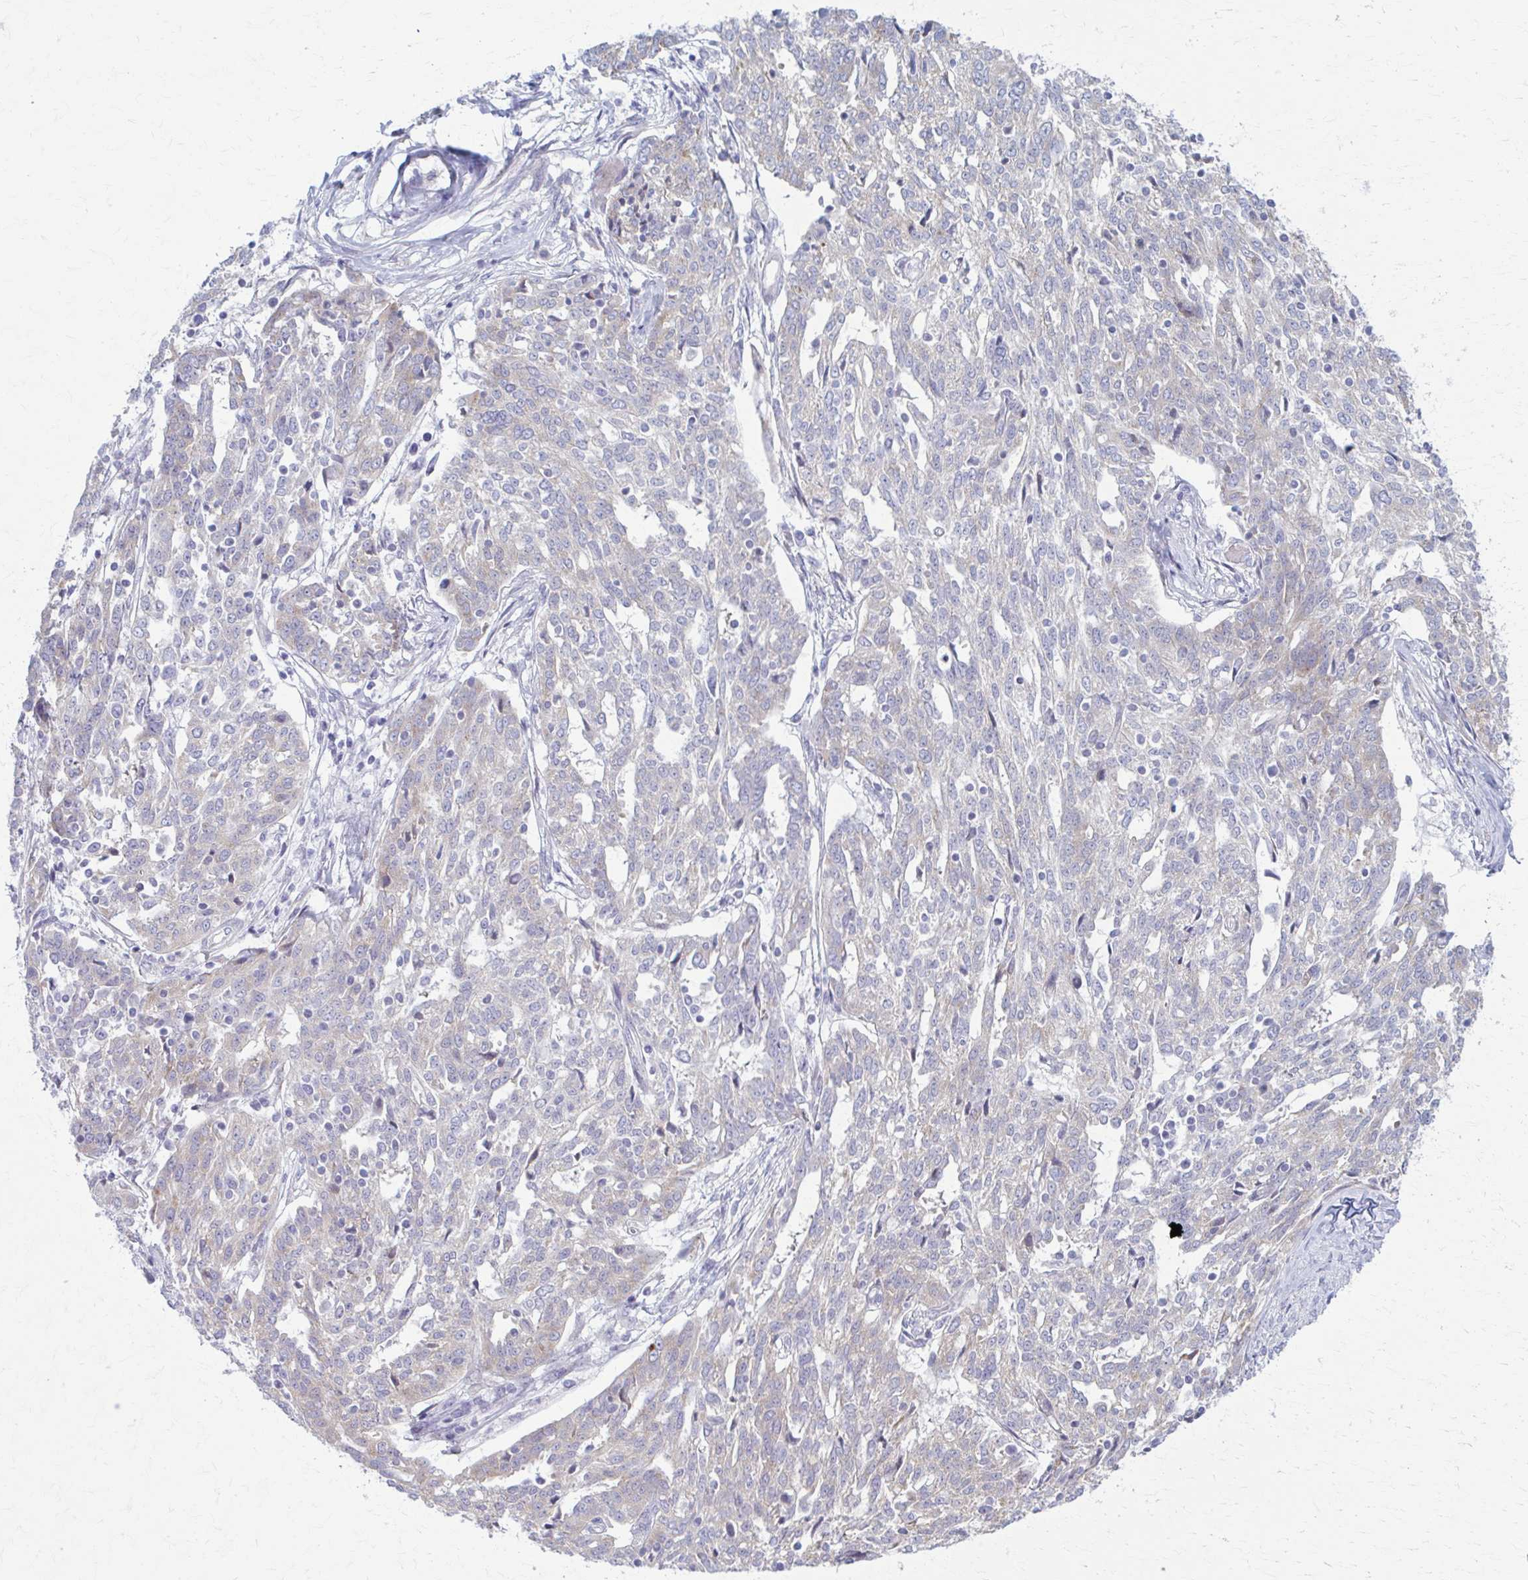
{"staining": {"intensity": "negative", "quantity": "none", "location": "none"}, "tissue": "ovarian cancer", "cell_type": "Tumor cells", "image_type": "cancer", "snomed": [{"axis": "morphology", "description": "Cystadenocarcinoma, serous, NOS"}, {"axis": "topography", "description": "Ovary"}], "caption": "Tumor cells show no significant positivity in ovarian cancer (serous cystadenocarcinoma).", "gene": "PRKRA", "patient": {"sex": "female", "age": 67}}